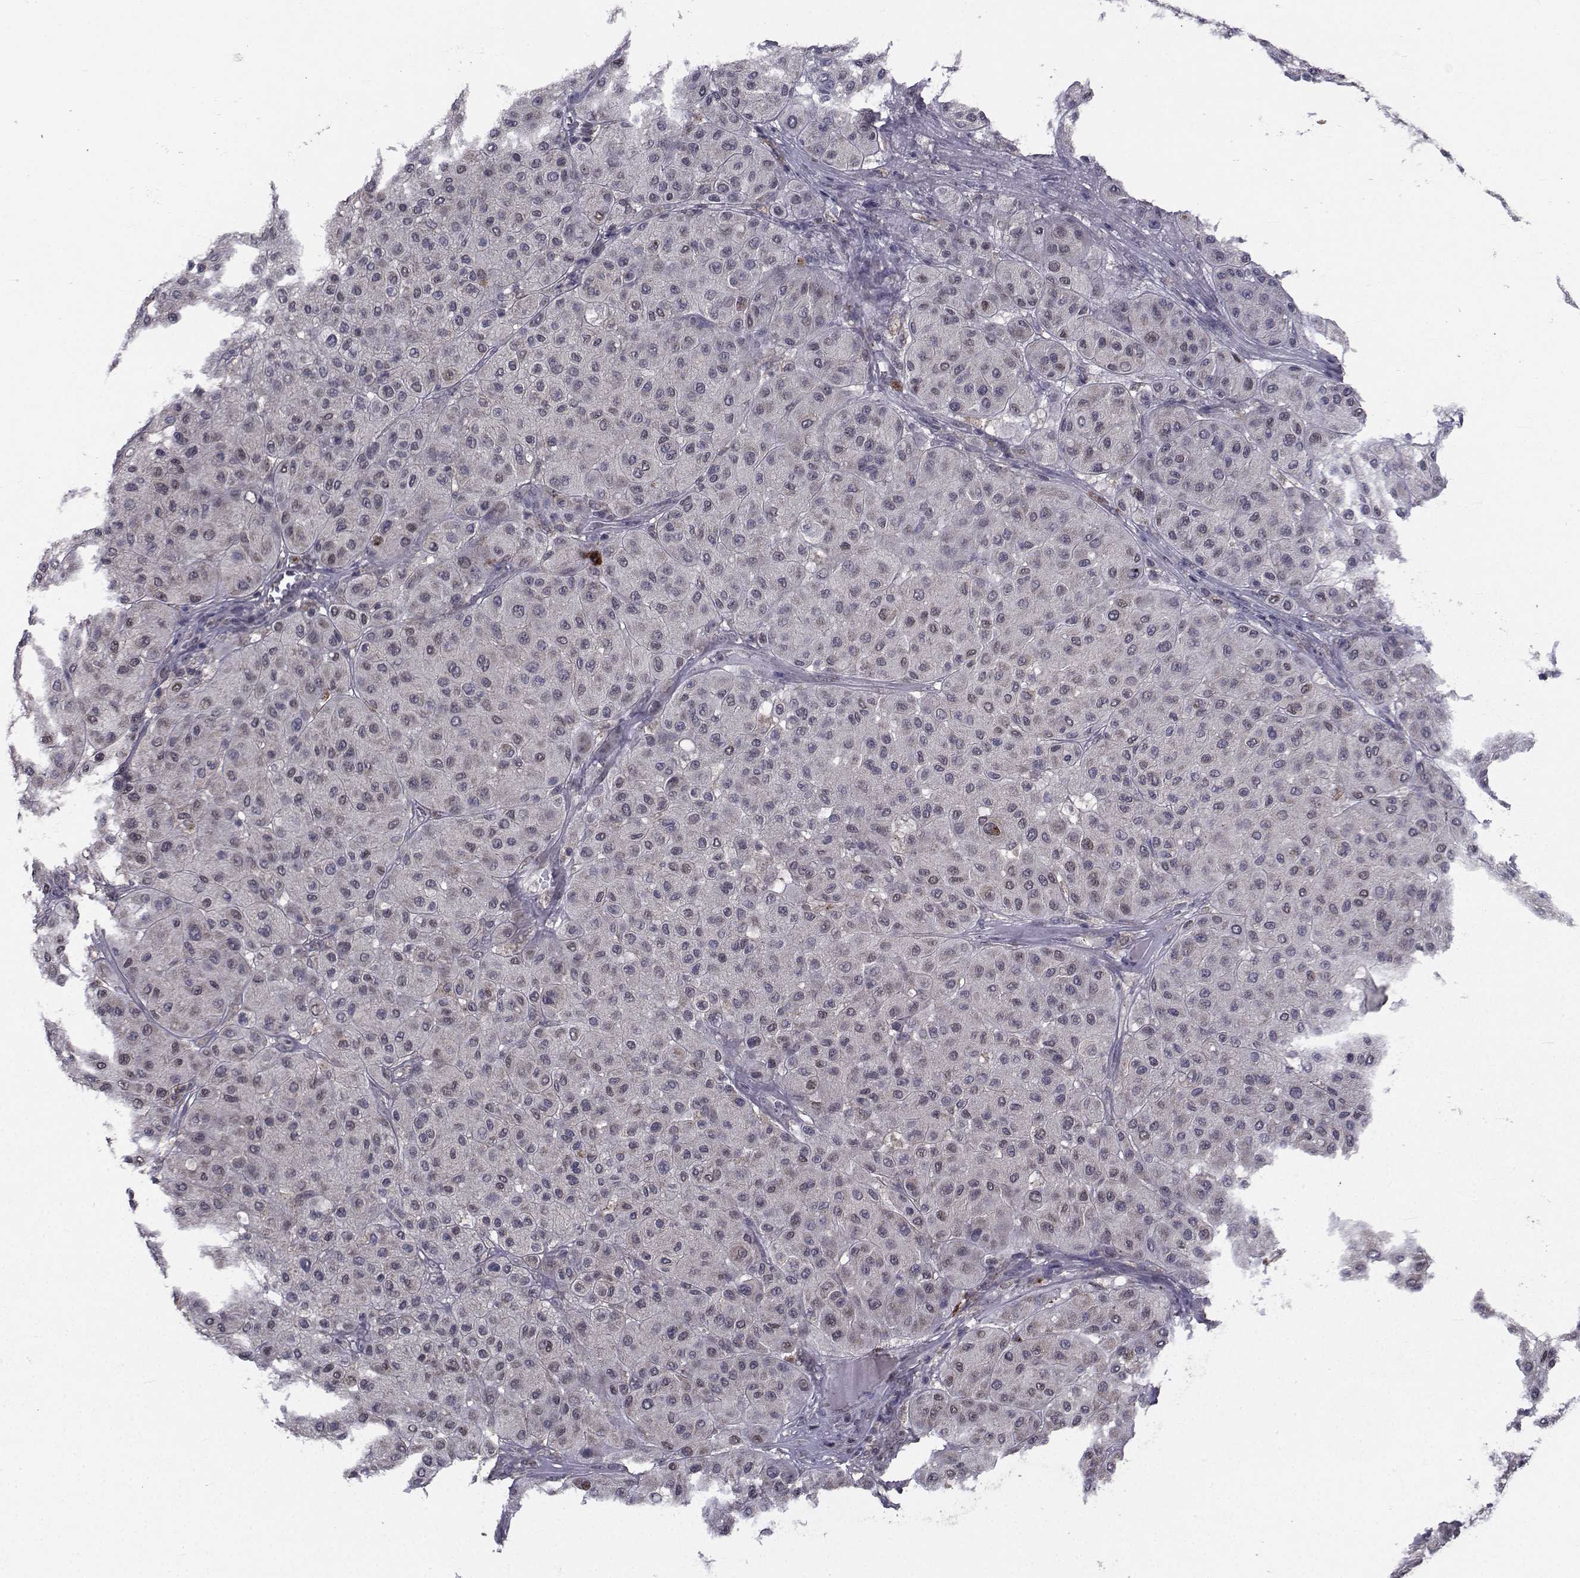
{"staining": {"intensity": "negative", "quantity": "none", "location": "none"}, "tissue": "melanoma", "cell_type": "Tumor cells", "image_type": "cancer", "snomed": [{"axis": "morphology", "description": "Malignant melanoma, Metastatic site"}, {"axis": "topography", "description": "Smooth muscle"}], "caption": "Immunohistochemistry (IHC) histopathology image of malignant melanoma (metastatic site) stained for a protein (brown), which demonstrates no staining in tumor cells.", "gene": "CYP2S1", "patient": {"sex": "male", "age": 41}}